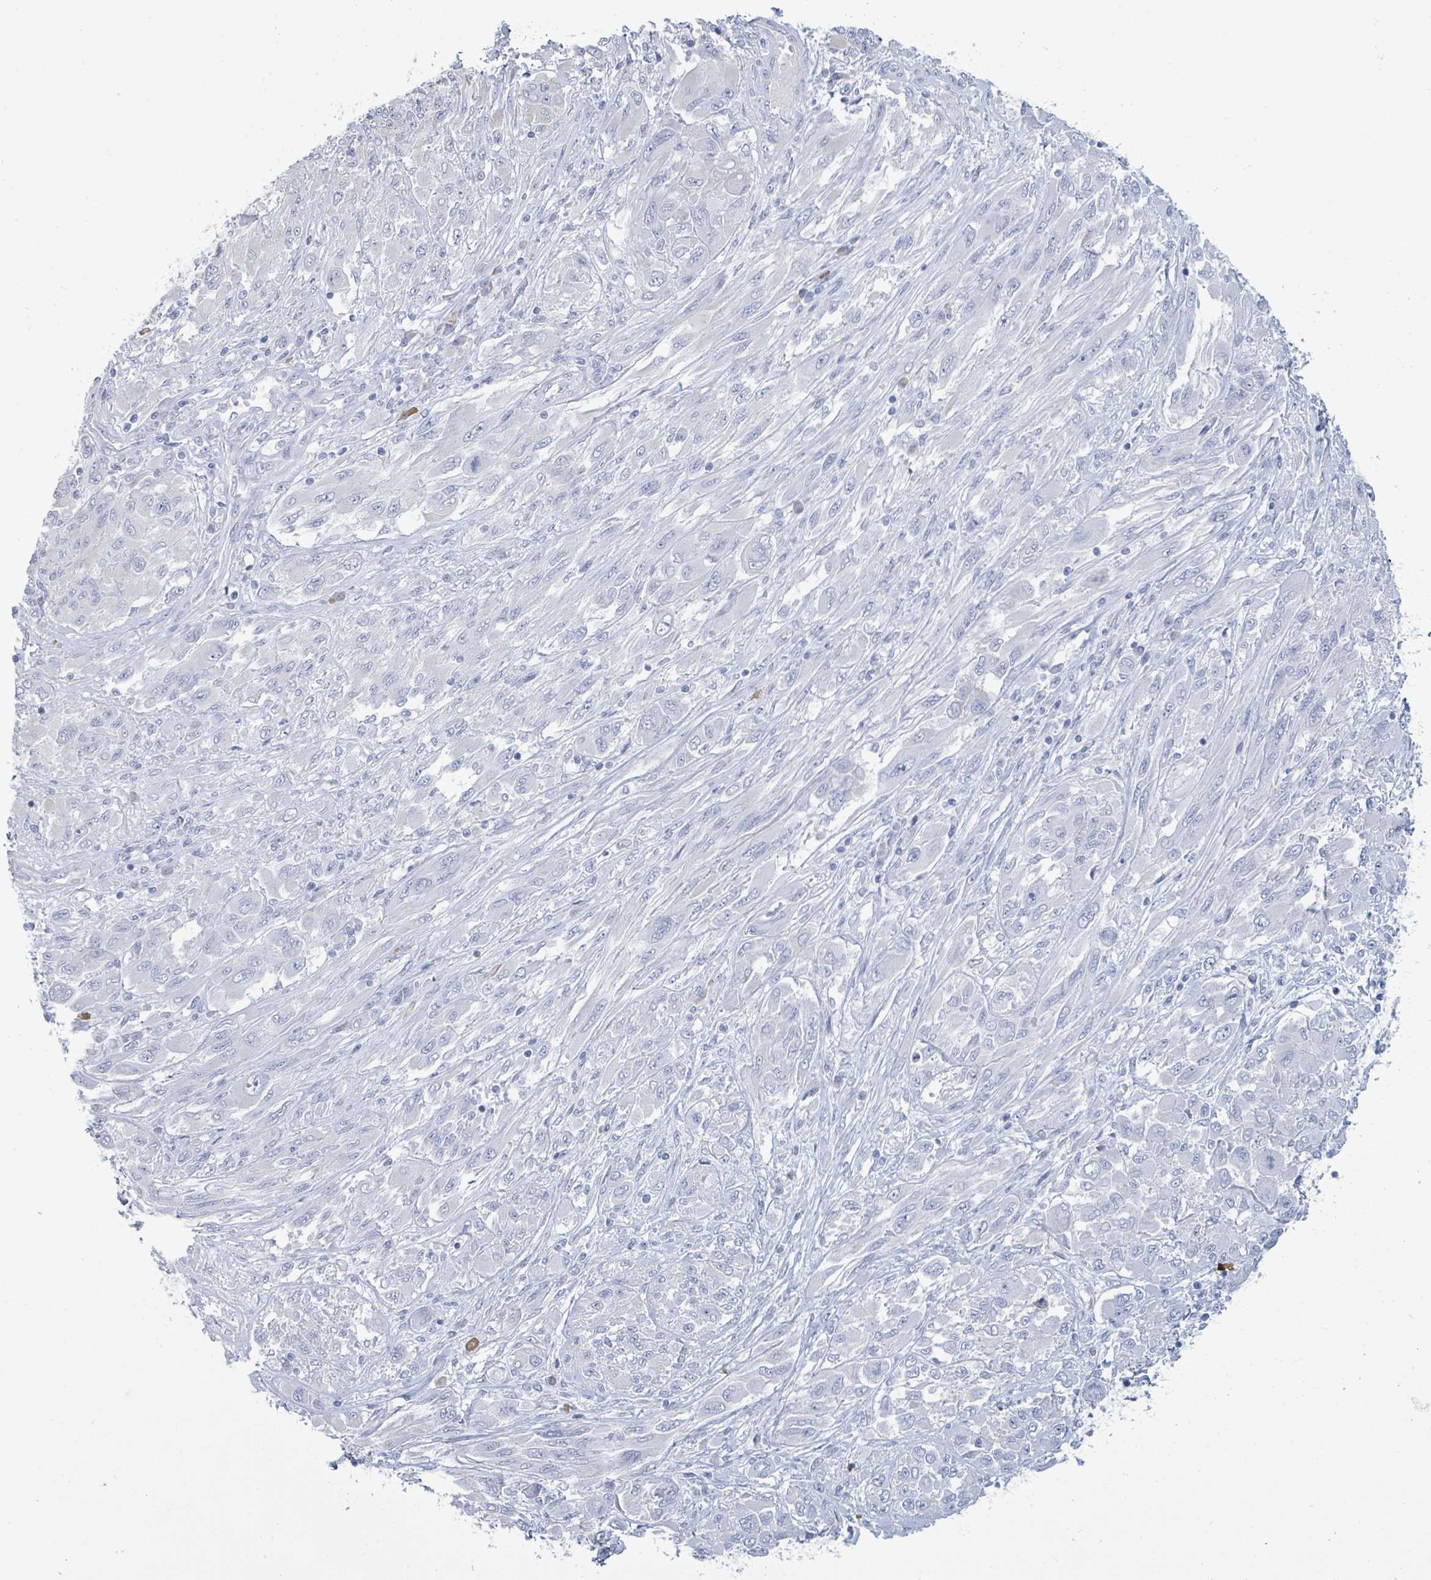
{"staining": {"intensity": "negative", "quantity": "none", "location": "none"}, "tissue": "melanoma", "cell_type": "Tumor cells", "image_type": "cancer", "snomed": [{"axis": "morphology", "description": "Malignant melanoma, NOS"}, {"axis": "topography", "description": "Skin"}], "caption": "High magnification brightfield microscopy of melanoma stained with DAB (brown) and counterstained with hematoxylin (blue): tumor cells show no significant positivity.", "gene": "PGA3", "patient": {"sex": "female", "age": 91}}